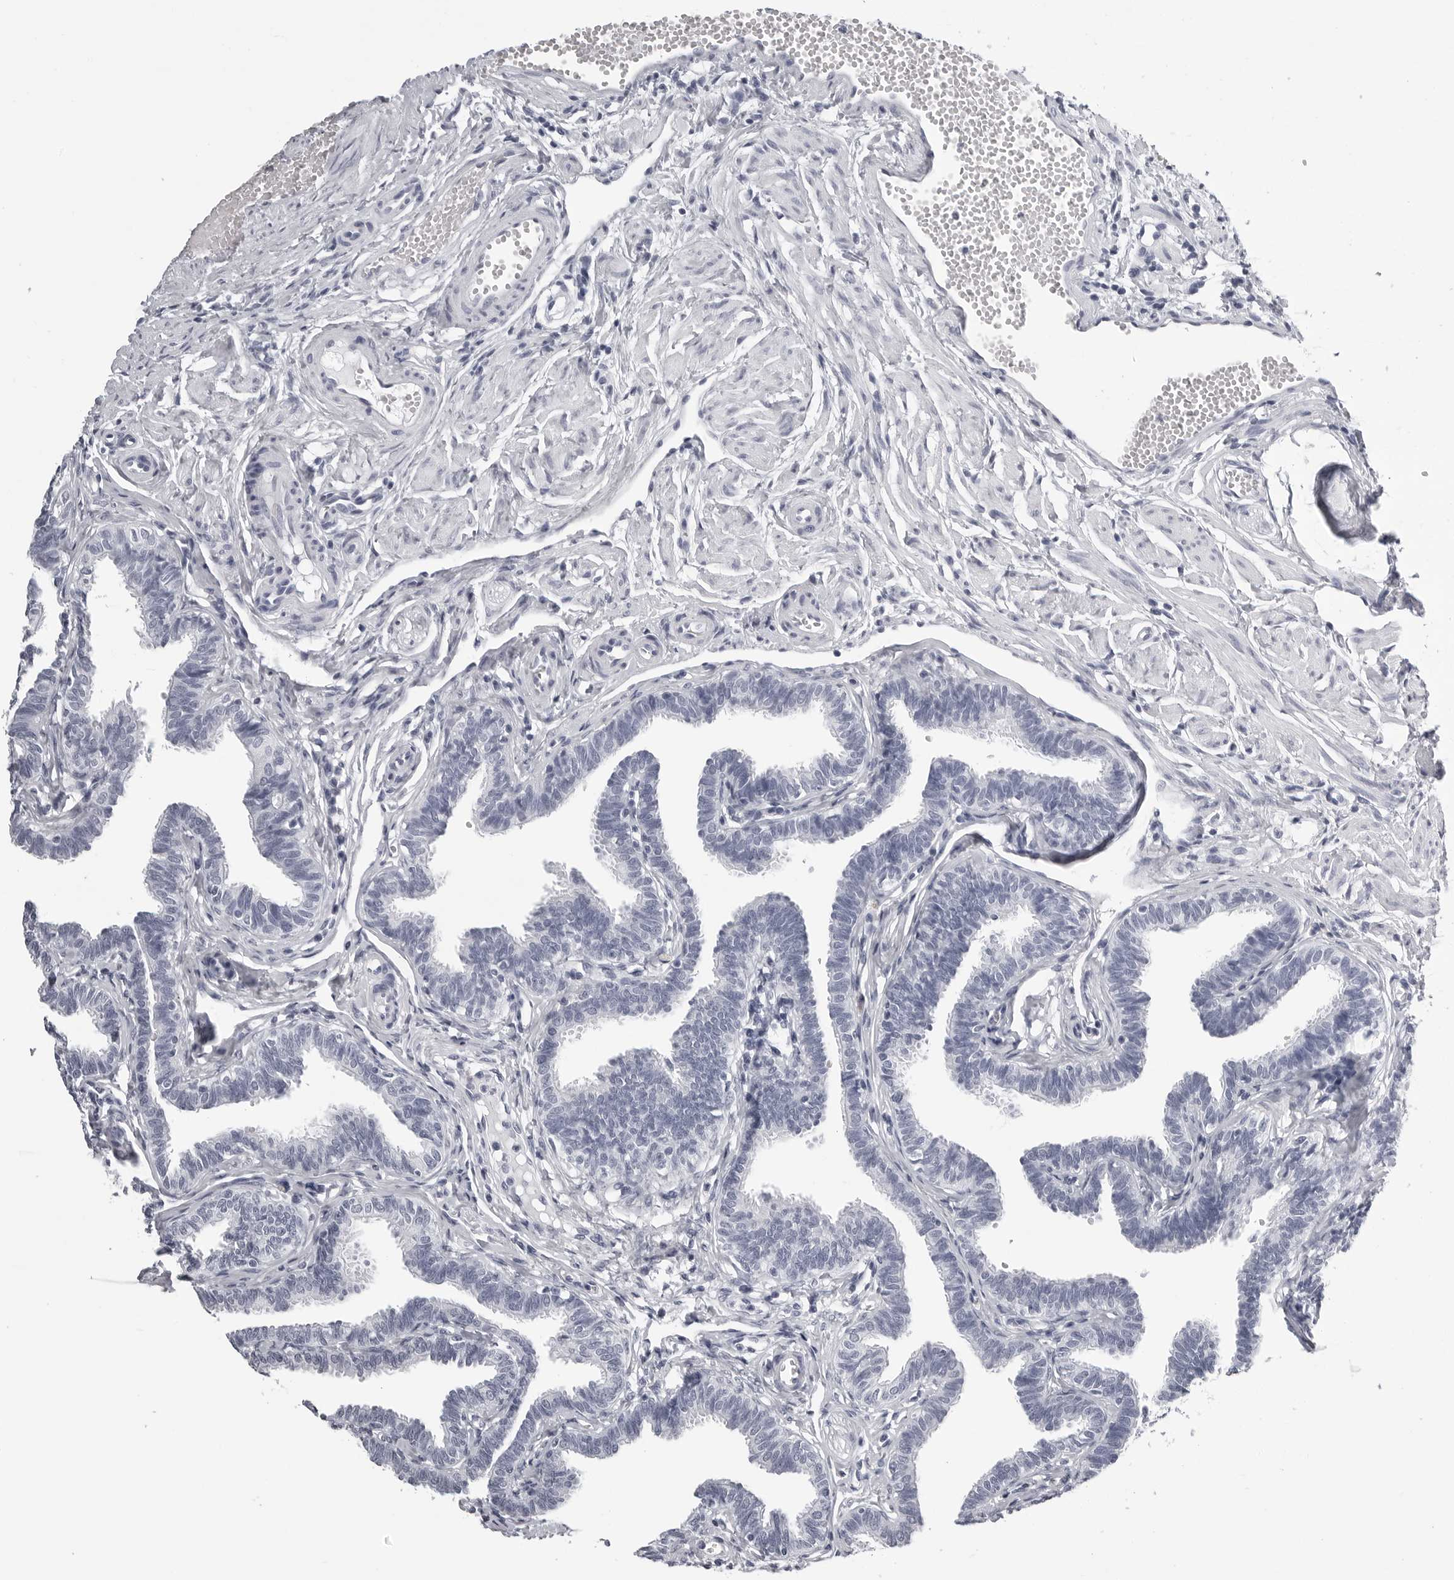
{"staining": {"intensity": "negative", "quantity": "none", "location": "none"}, "tissue": "fallopian tube", "cell_type": "Glandular cells", "image_type": "normal", "snomed": [{"axis": "morphology", "description": "Normal tissue, NOS"}, {"axis": "topography", "description": "Fallopian tube"}, {"axis": "topography", "description": "Ovary"}], "caption": "There is no significant expression in glandular cells of fallopian tube. (Immunohistochemistry, brightfield microscopy, high magnification).", "gene": "BPIFA1", "patient": {"sex": "female", "age": 23}}